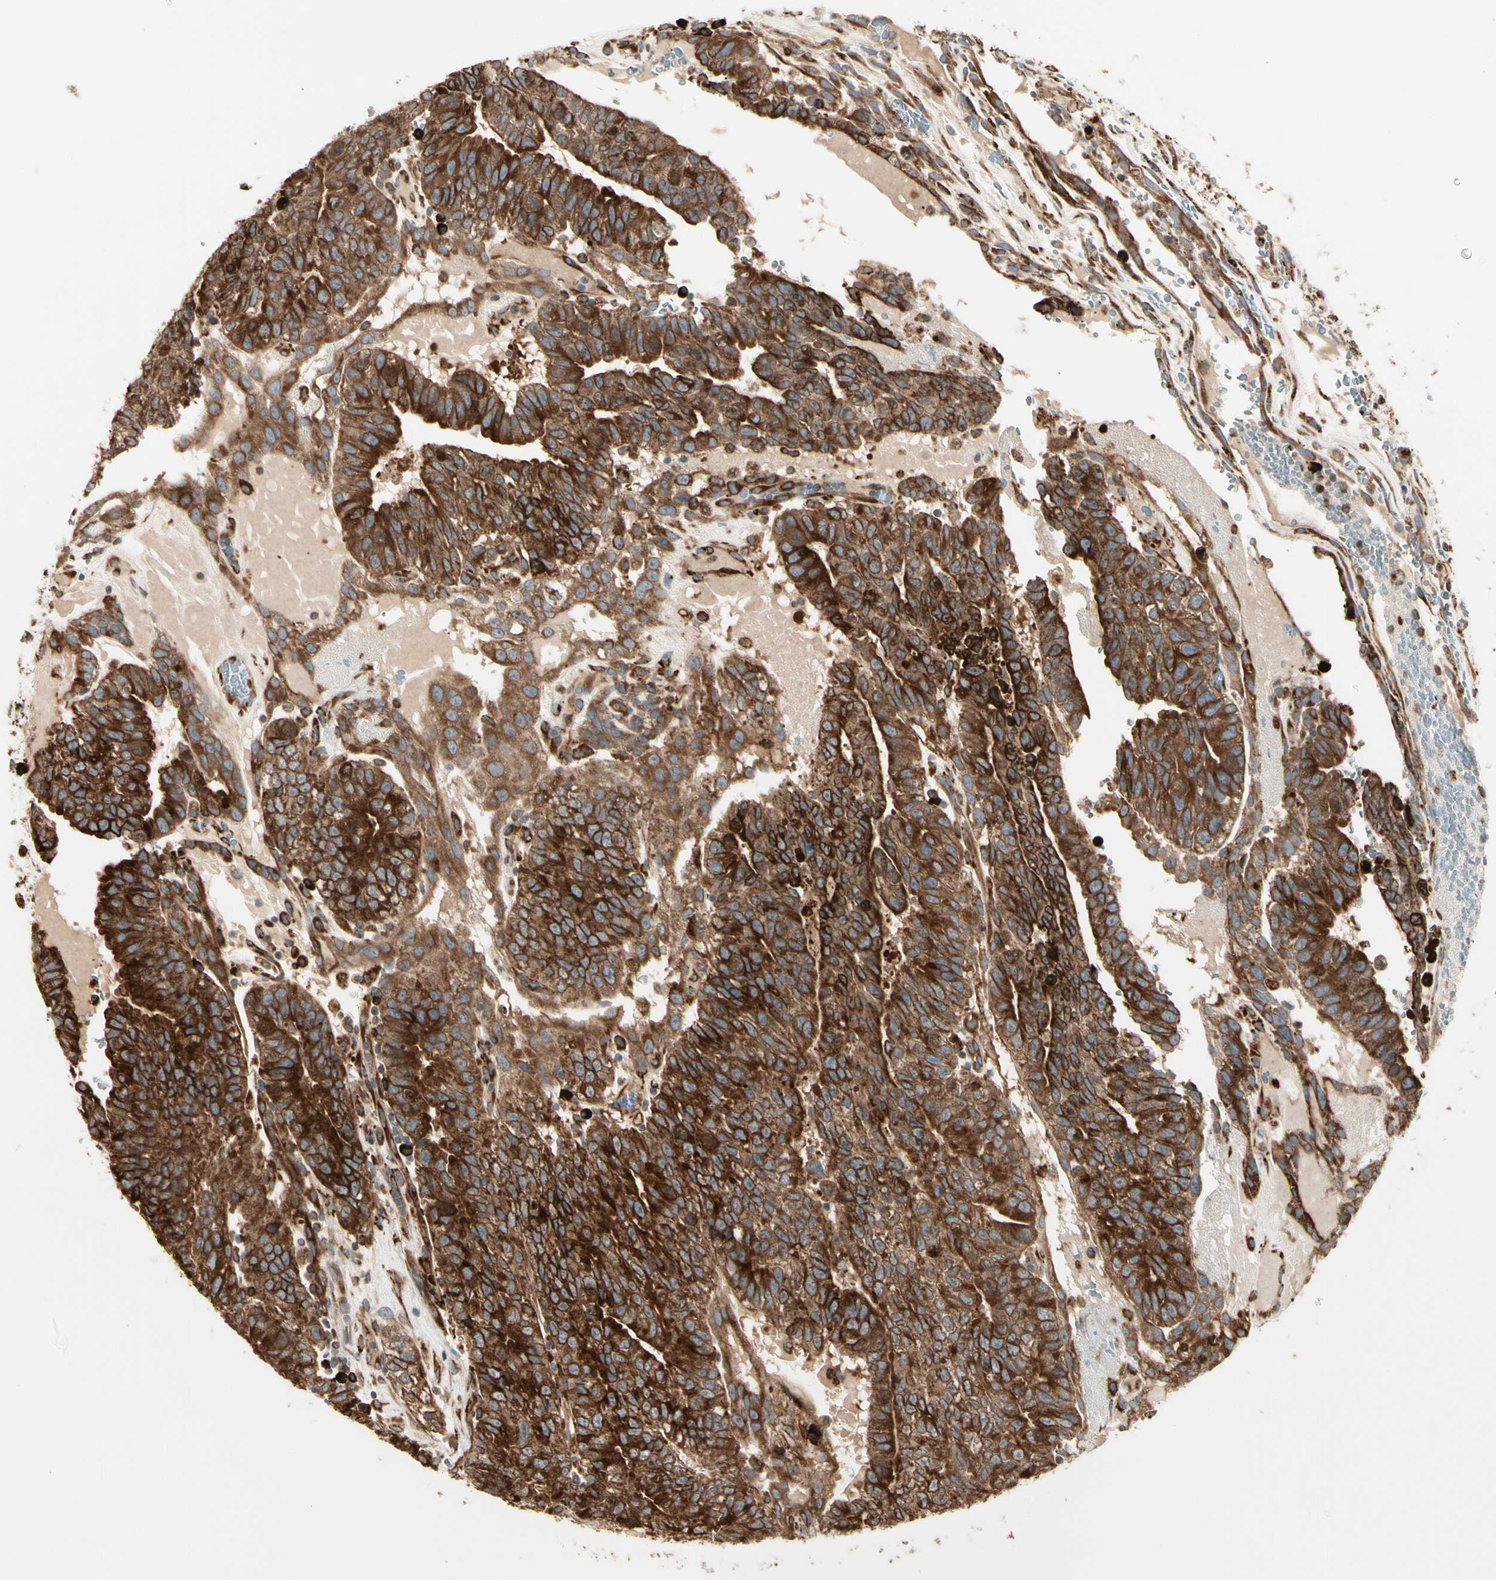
{"staining": {"intensity": "strong", "quantity": ">75%", "location": "cytoplasmic/membranous"}, "tissue": "testis cancer", "cell_type": "Tumor cells", "image_type": "cancer", "snomed": [{"axis": "morphology", "description": "Seminoma, NOS"}, {"axis": "morphology", "description": "Carcinoma, Embryonal, NOS"}, {"axis": "topography", "description": "Testis"}], "caption": "Protein staining of testis cancer tissue exhibits strong cytoplasmic/membranous expression in approximately >75% of tumor cells.", "gene": "HSP90B1", "patient": {"sex": "male", "age": 52}}